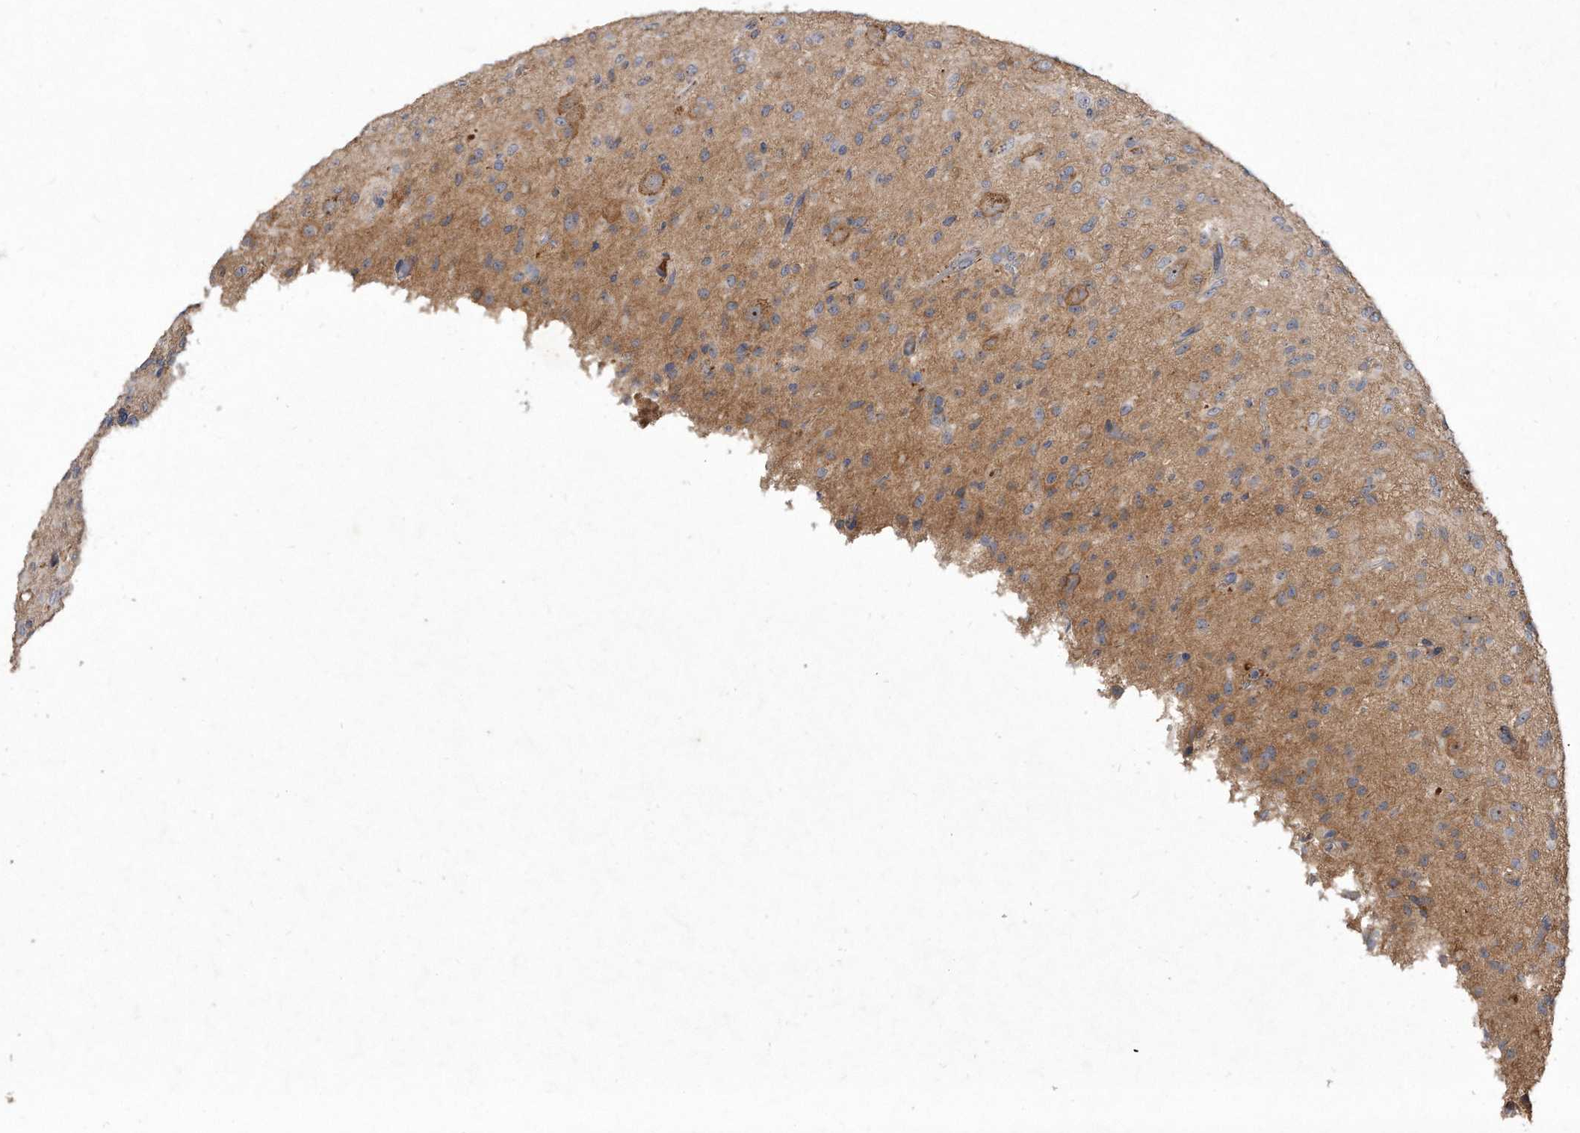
{"staining": {"intensity": "weak", "quantity": "<25%", "location": "cytoplasmic/membranous"}, "tissue": "glioma", "cell_type": "Tumor cells", "image_type": "cancer", "snomed": [{"axis": "morphology", "description": "Glioma, malignant, High grade"}, {"axis": "topography", "description": "Brain"}], "caption": "The photomicrograph displays no significant staining in tumor cells of glioma.", "gene": "PGBD2", "patient": {"sex": "female", "age": 59}}